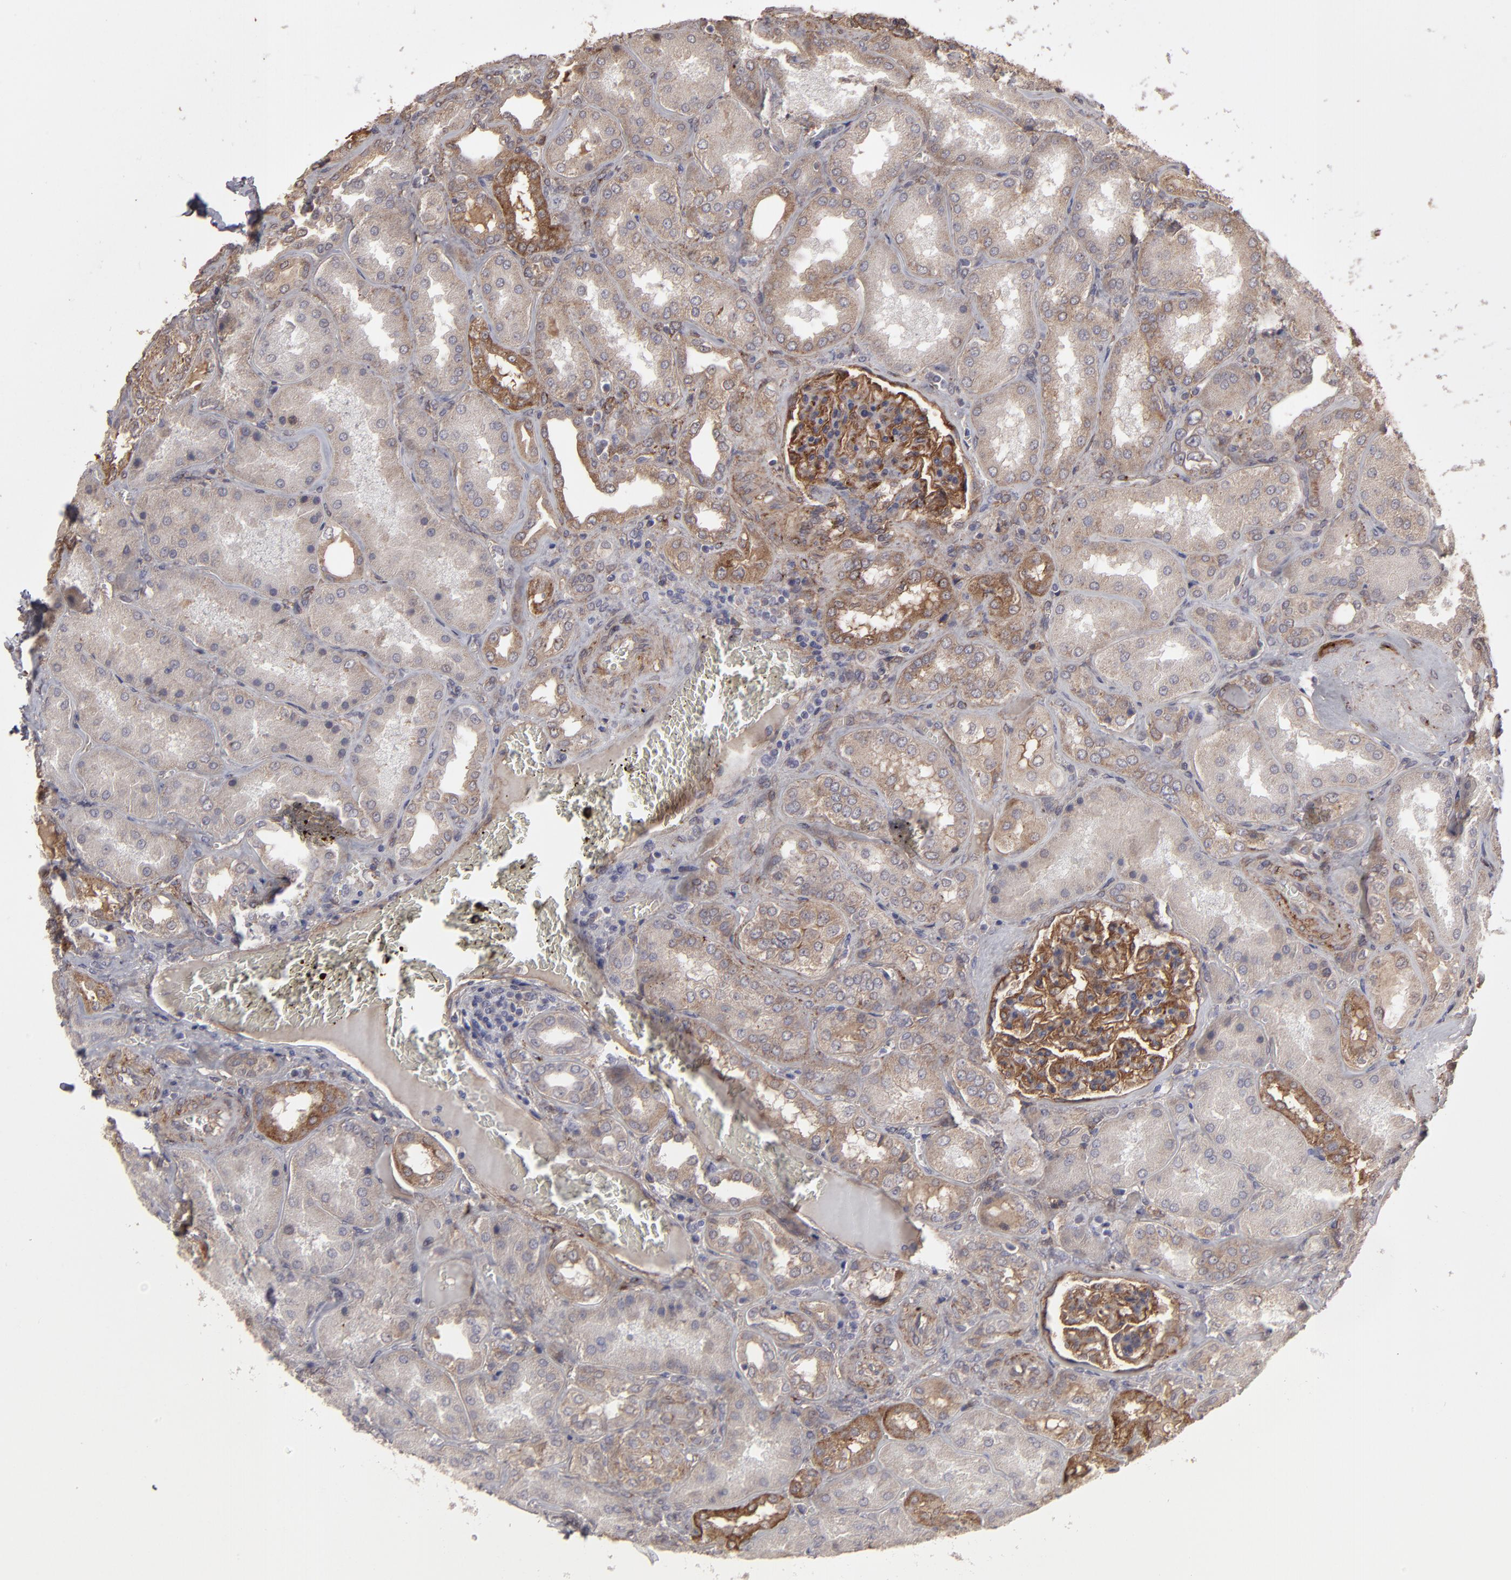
{"staining": {"intensity": "strong", "quantity": ">75%", "location": "cytoplasmic/membranous"}, "tissue": "kidney", "cell_type": "Cells in glomeruli", "image_type": "normal", "snomed": [{"axis": "morphology", "description": "Normal tissue, NOS"}, {"axis": "topography", "description": "Kidney"}], "caption": "IHC histopathology image of benign kidney stained for a protein (brown), which shows high levels of strong cytoplasmic/membranous staining in approximately >75% of cells in glomeruli.", "gene": "ITGB5", "patient": {"sex": "female", "age": 56}}